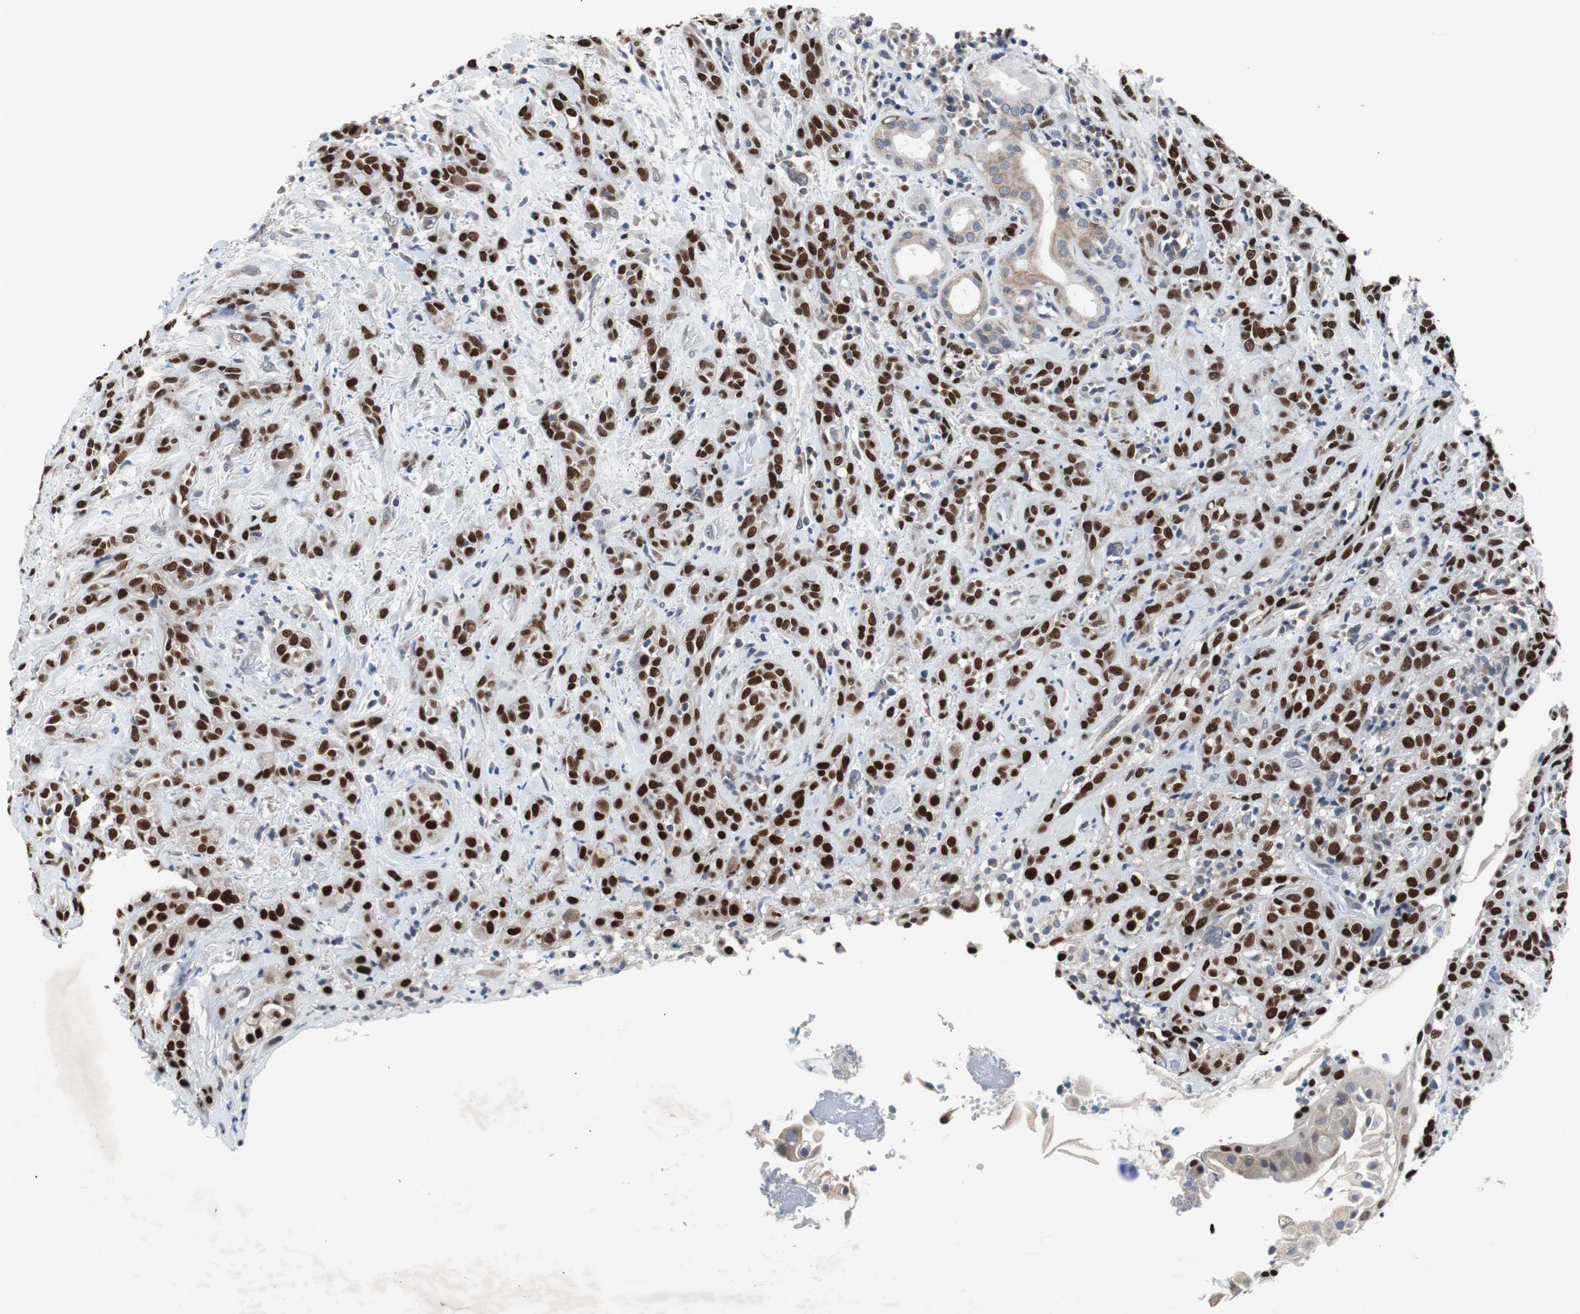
{"staining": {"intensity": "strong", "quantity": ">75%", "location": "nuclear"}, "tissue": "head and neck cancer", "cell_type": "Tumor cells", "image_type": "cancer", "snomed": [{"axis": "morphology", "description": "Squamous cell carcinoma, NOS"}, {"axis": "topography", "description": "Head-Neck"}], "caption": "Immunohistochemistry (IHC) (DAB) staining of head and neck cancer (squamous cell carcinoma) demonstrates strong nuclear protein expression in about >75% of tumor cells.", "gene": "TP63", "patient": {"sex": "male", "age": 62}}